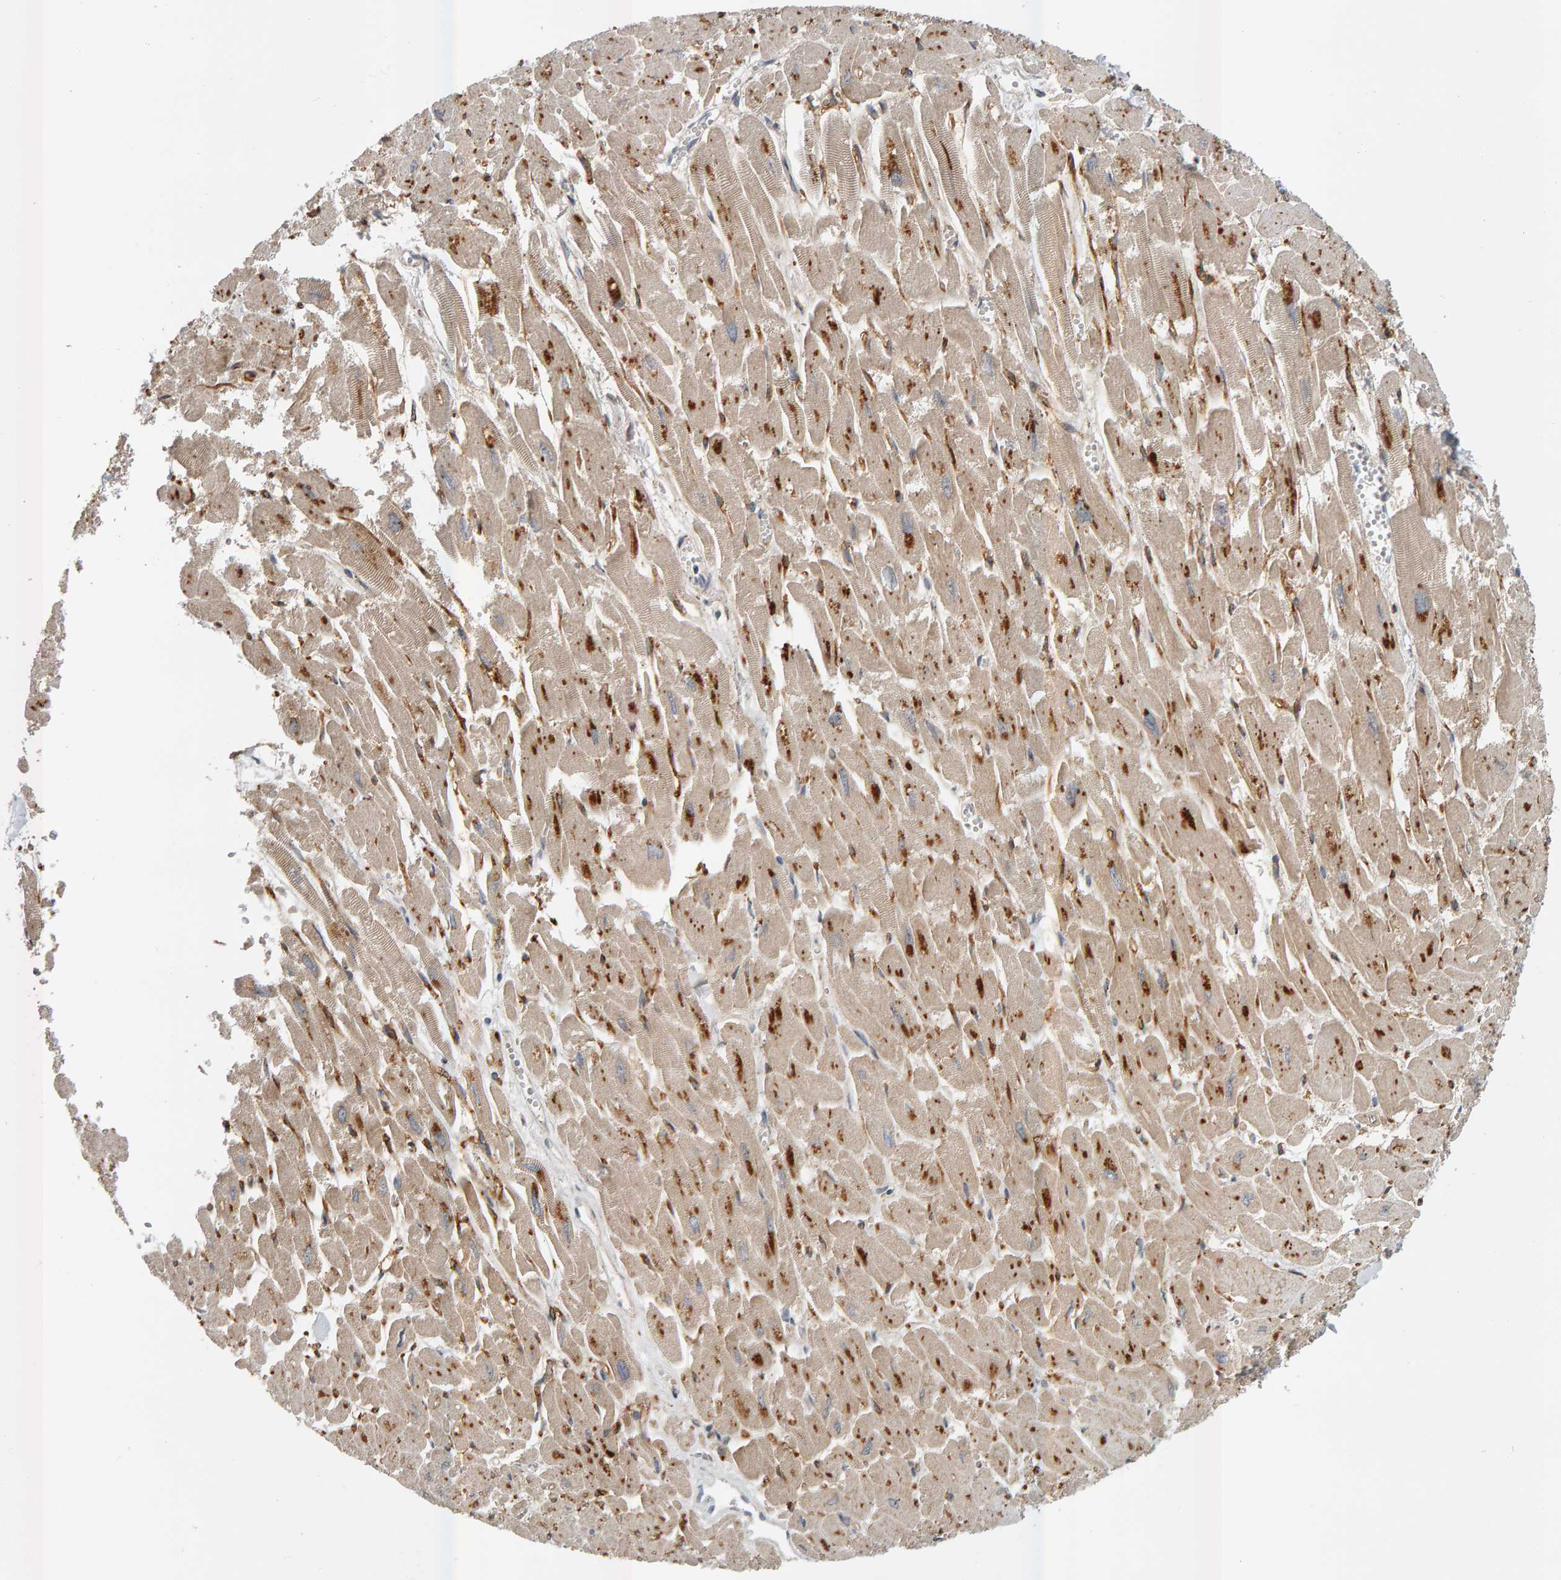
{"staining": {"intensity": "moderate", "quantity": "25%-75%", "location": "cytoplasmic/membranous"}, "tissue": "heart muscle", "cell_type": "Cardiomyocytes", "image_type": "normal", "snomed": [{"axis": "morphology", "description": "Normal tissue, NOS"}, {"axis": "topography", "description": "Heart"}], "caption": "Immunohistochemistry (IHC) micrograph of benign human heart muscle stained for a protein (brown), which demonstrates medium levels of moderate cytoplasmic/membranous staining in approximately 25%-75% of cardiomyocytes.", "gene": "ZNF160", "patient": {"sex": "male", "age": 54}}